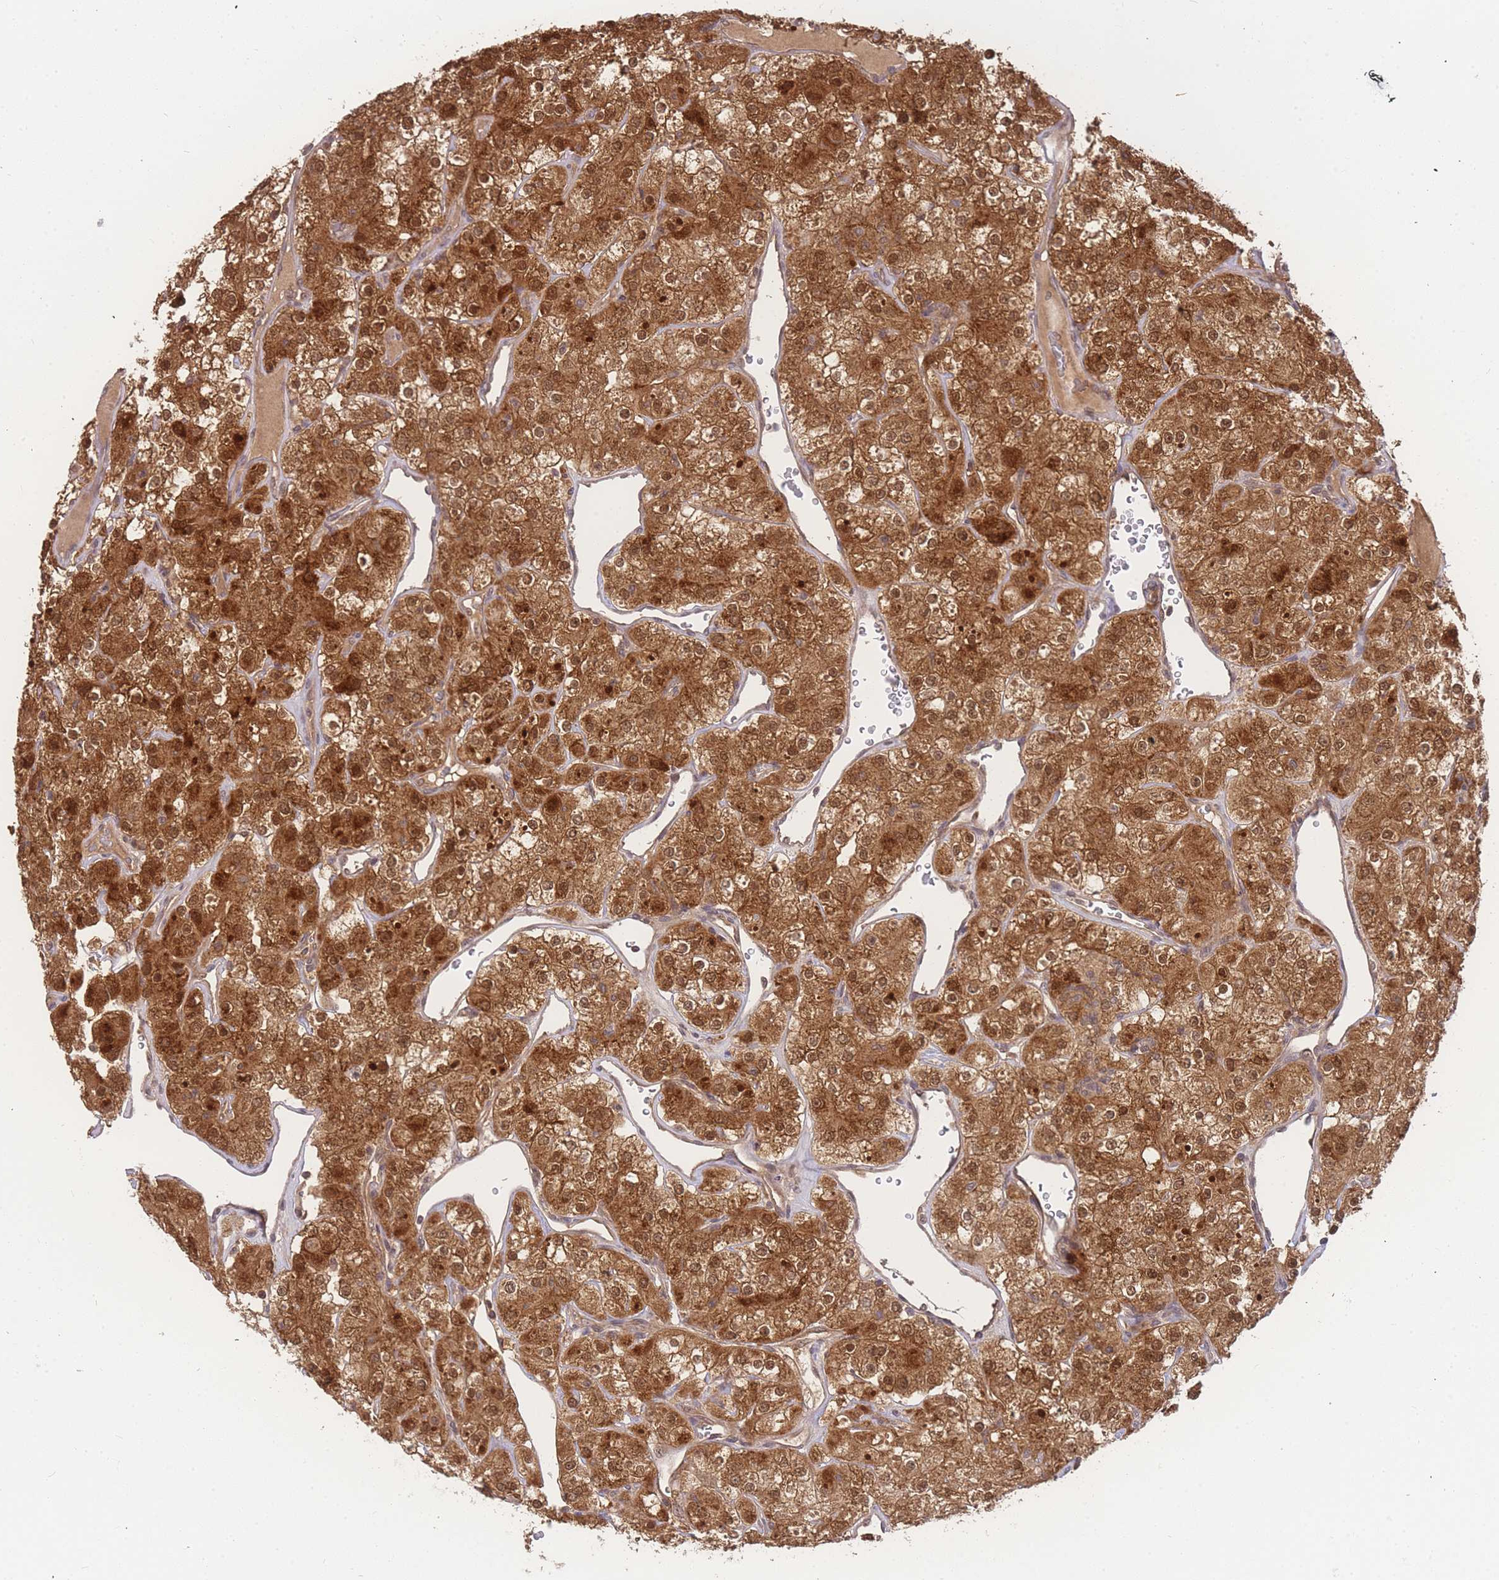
{"staining": {"intensity": "strong", "quantity": ">75%", "location": "cytoplasmic/membranous,nuclear"}, "tissue": "renal cancer", "cell_type": "Tumor cells", "image_type": "cancer", "snomed": [{"axis": "morphology", "description": "Adenocarcinoma, NOS"}, {"axis": "topography", "description": "Kidney"}], "caption": "IHC of adenocarcinoma (renal) exhibits high levels of strong cytoplasmic/membranous and nuclear expression in about >75% of tumor cells.", "gene": "KIAA1191", "patient": {"sex": "male", "age": 77}}